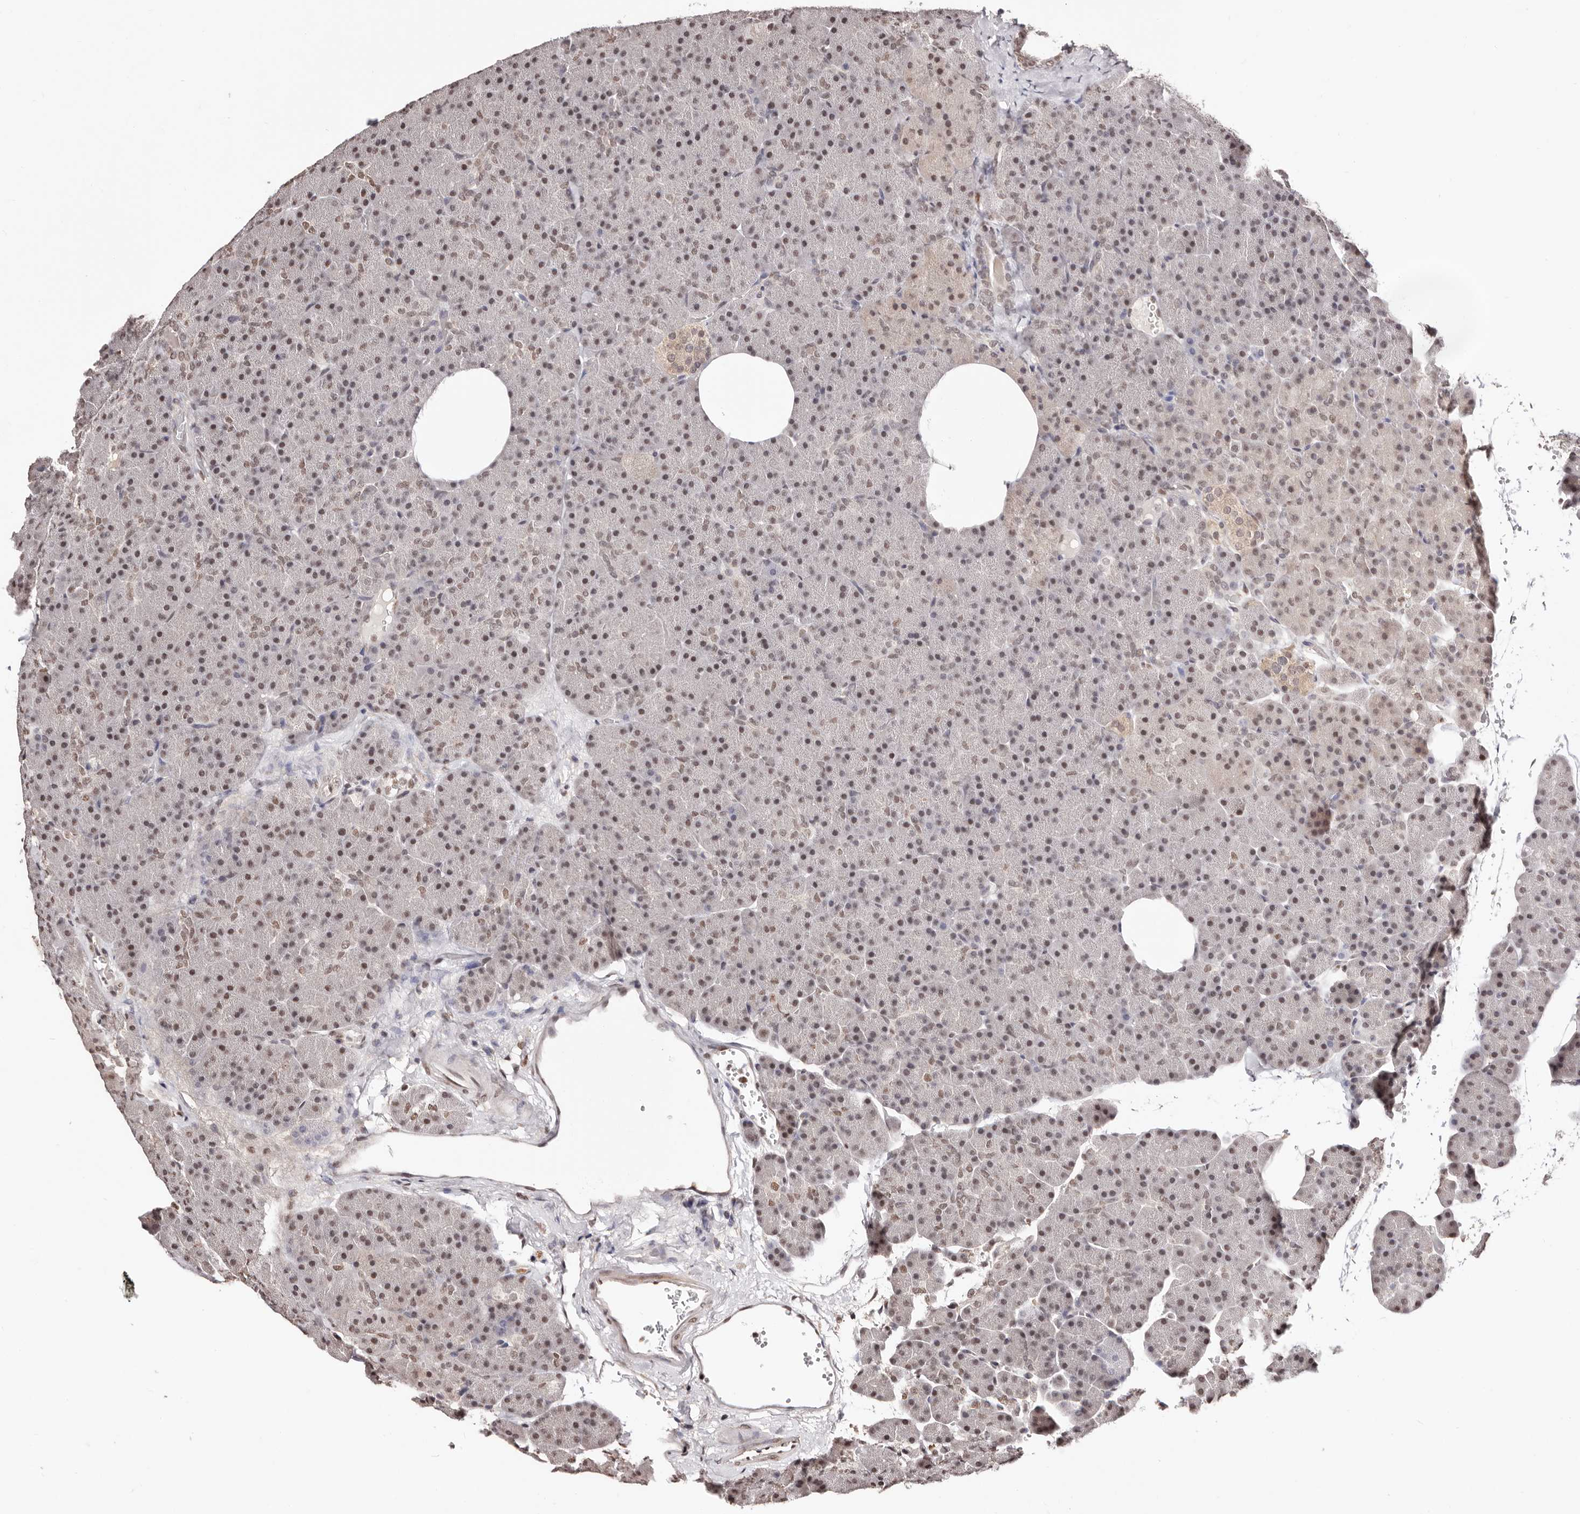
{"staining": {"intensity": "moderate", "quantity": ">75%", "location": "nuclear"}, "tissue": "pancreas", "cell_type": "Exocrine glandular cells", "image_type": "normal", "snomed": [{"axis": "morphology", "description": "Normal tissue, NOS"}, {"axis": "morphology", "description": "Carcinoid, malignant, NOS"}, {"axis": "topography", "description": "Pancreas"}], "caption": "Immunohistochemistry of benign human pancreas demonstrates medium levels of moderate nuclear staining in about >75% of exocrine glandular cells. Using DAB (3,3'-diaminobenzidine) (brown) and hematoxylin (blue) stains, captured at high magnification using brightfield microscopy.", "gene": "BICRAL", "patient": {"sex": "female", "age": 35}}